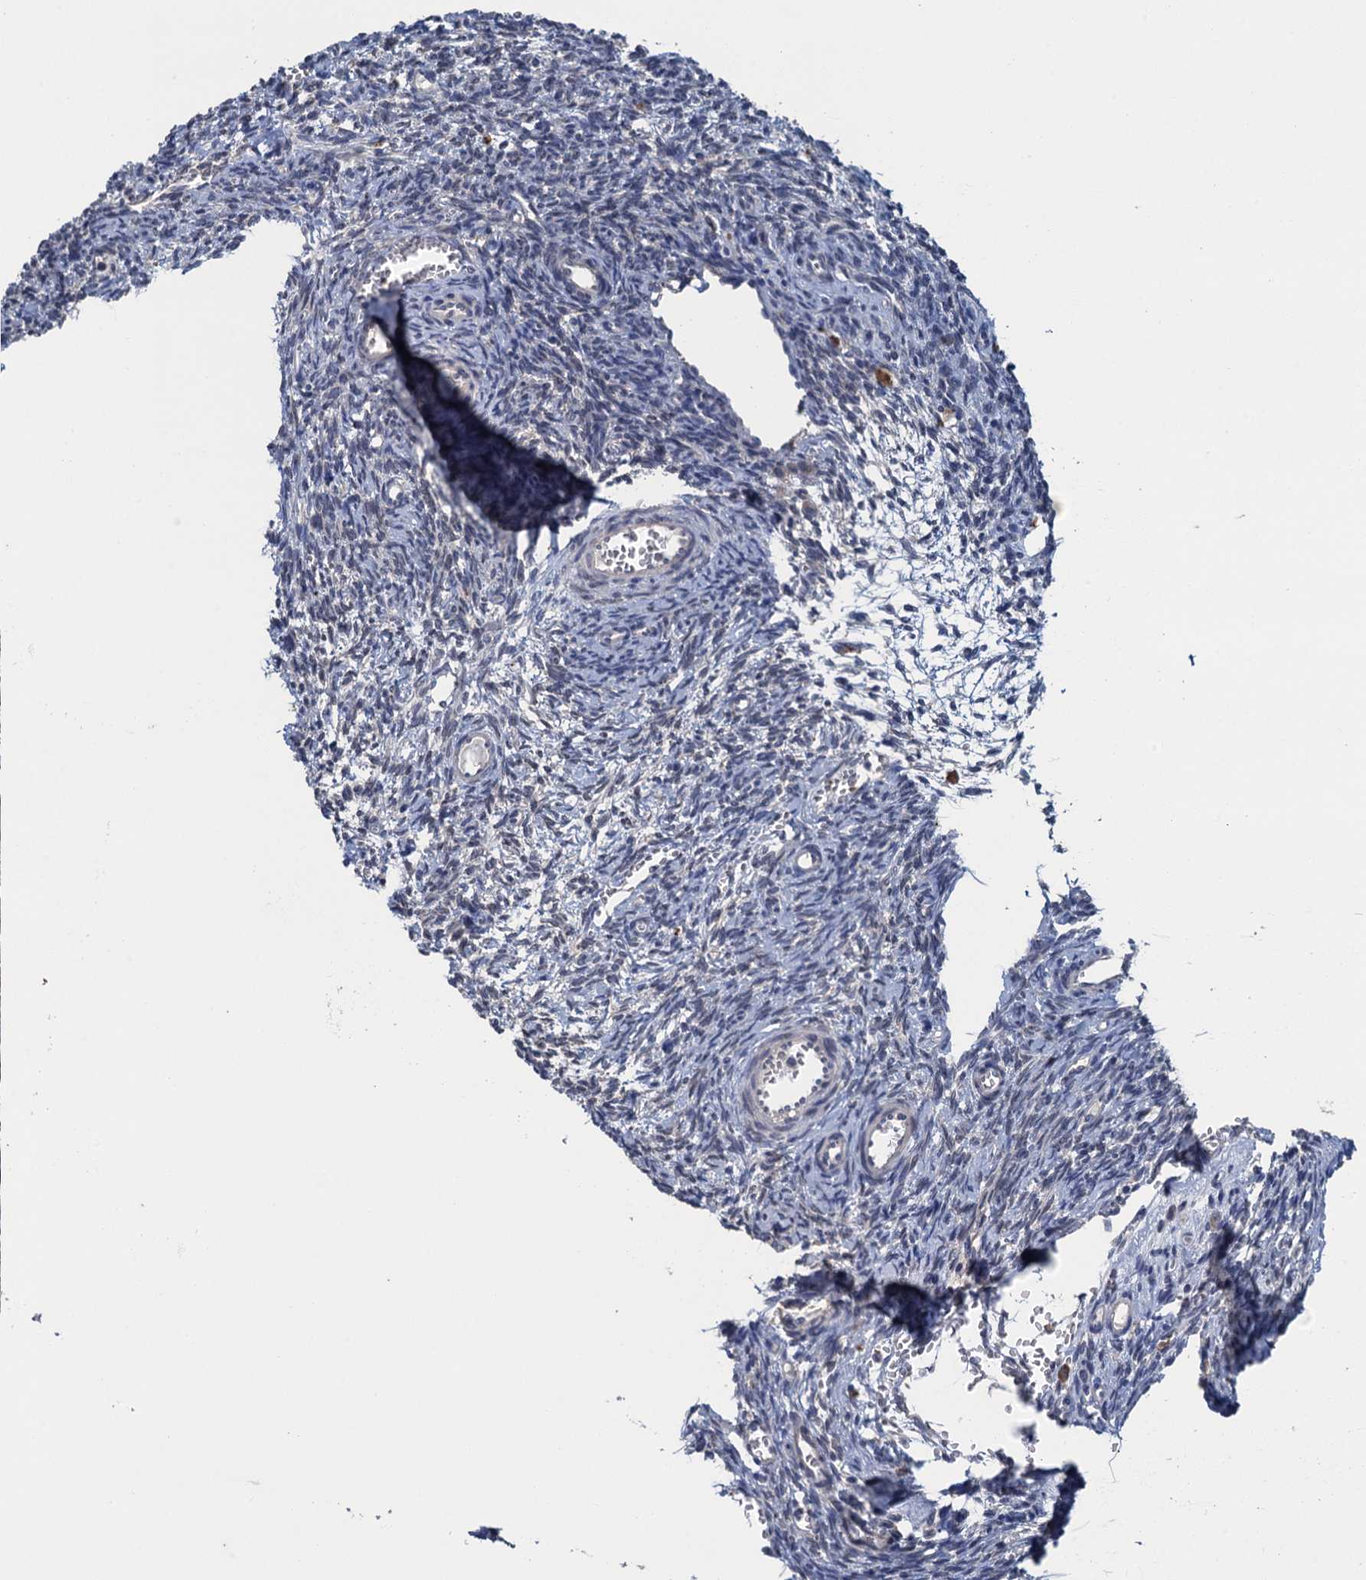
{"staining": {"intensity": "negative", "quantity": "none", "location": "none"}, "tissue": "ovary", "cell_type": "Ovarian stroma cells", "image_type": "normal", "snomed": [{"axis": "morphology", "description": "Normal tissue, NOS"}, {"axis": "topography", "description": "Ovary"}], "caption": "Ovarian stroma cells show no significant staining in normal ovary. (Stains: DAB (3,3'-diaminobenzidine) immunohistochemistry (IHC) with hematoxylin counter stain, Microscopy: brightfield microscopy at high magnification).", "gene": "CTU2", "patient": {"sex": "female", "age": 39}}